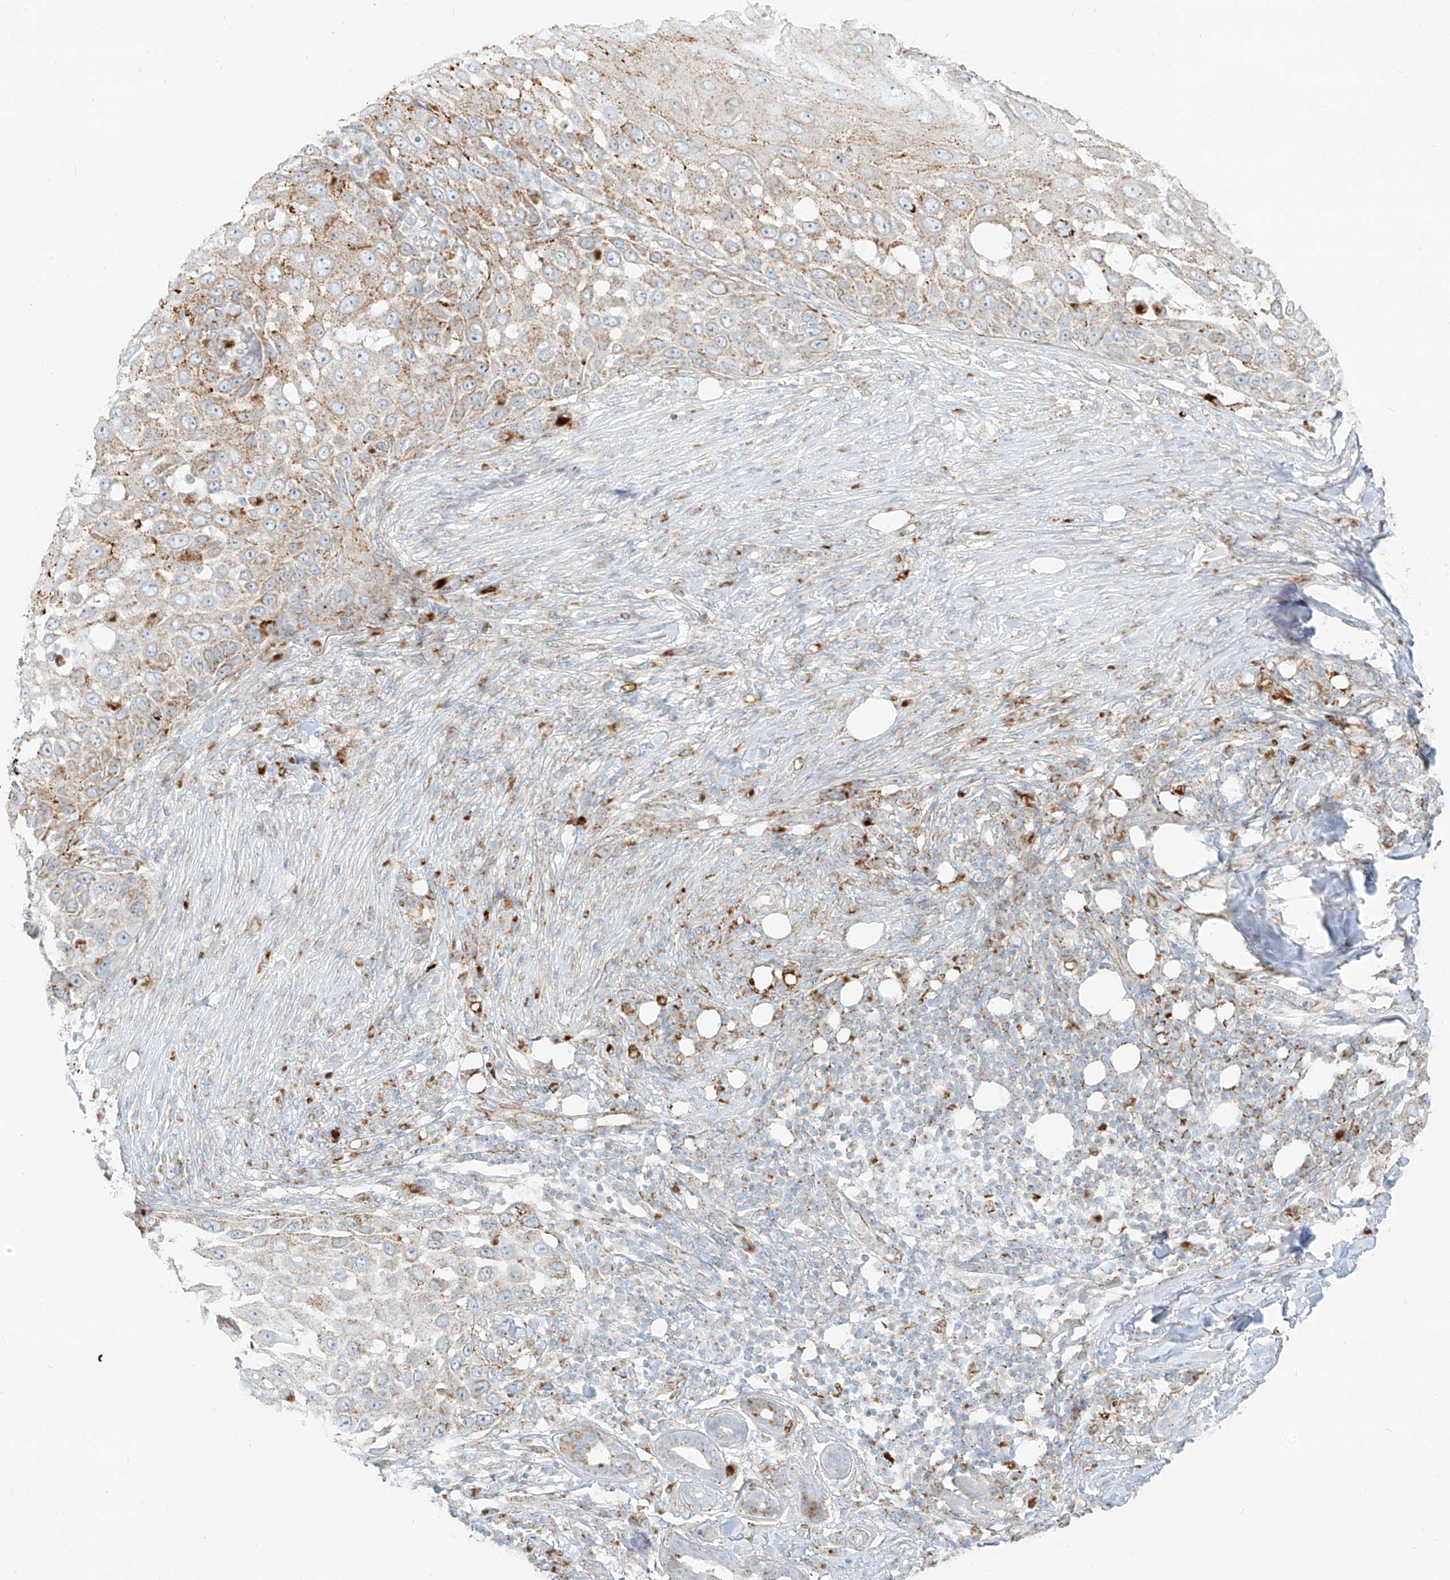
{"staining": {"intensity": "moderate", "quantity": ">75%", "location": "cytoplasmic/membranous"}, "tissue": "skin cancer", "cell_type": "Tumor cells", "image_type": "cancer", "snomed": [{"axis": "morphology", "description": "Squamous cell carcinoma, NOS"}, {"axis": "topography", "description": "Skin"}], "caption": "Squamous cell carcinoma (skin) stained with a brown dye displays moderate cytoplasmic/membranous positive staining in about >75% of tumor cells.", "gene": "SLC35F6", "patient": {"sex": "female", "age": 44}}